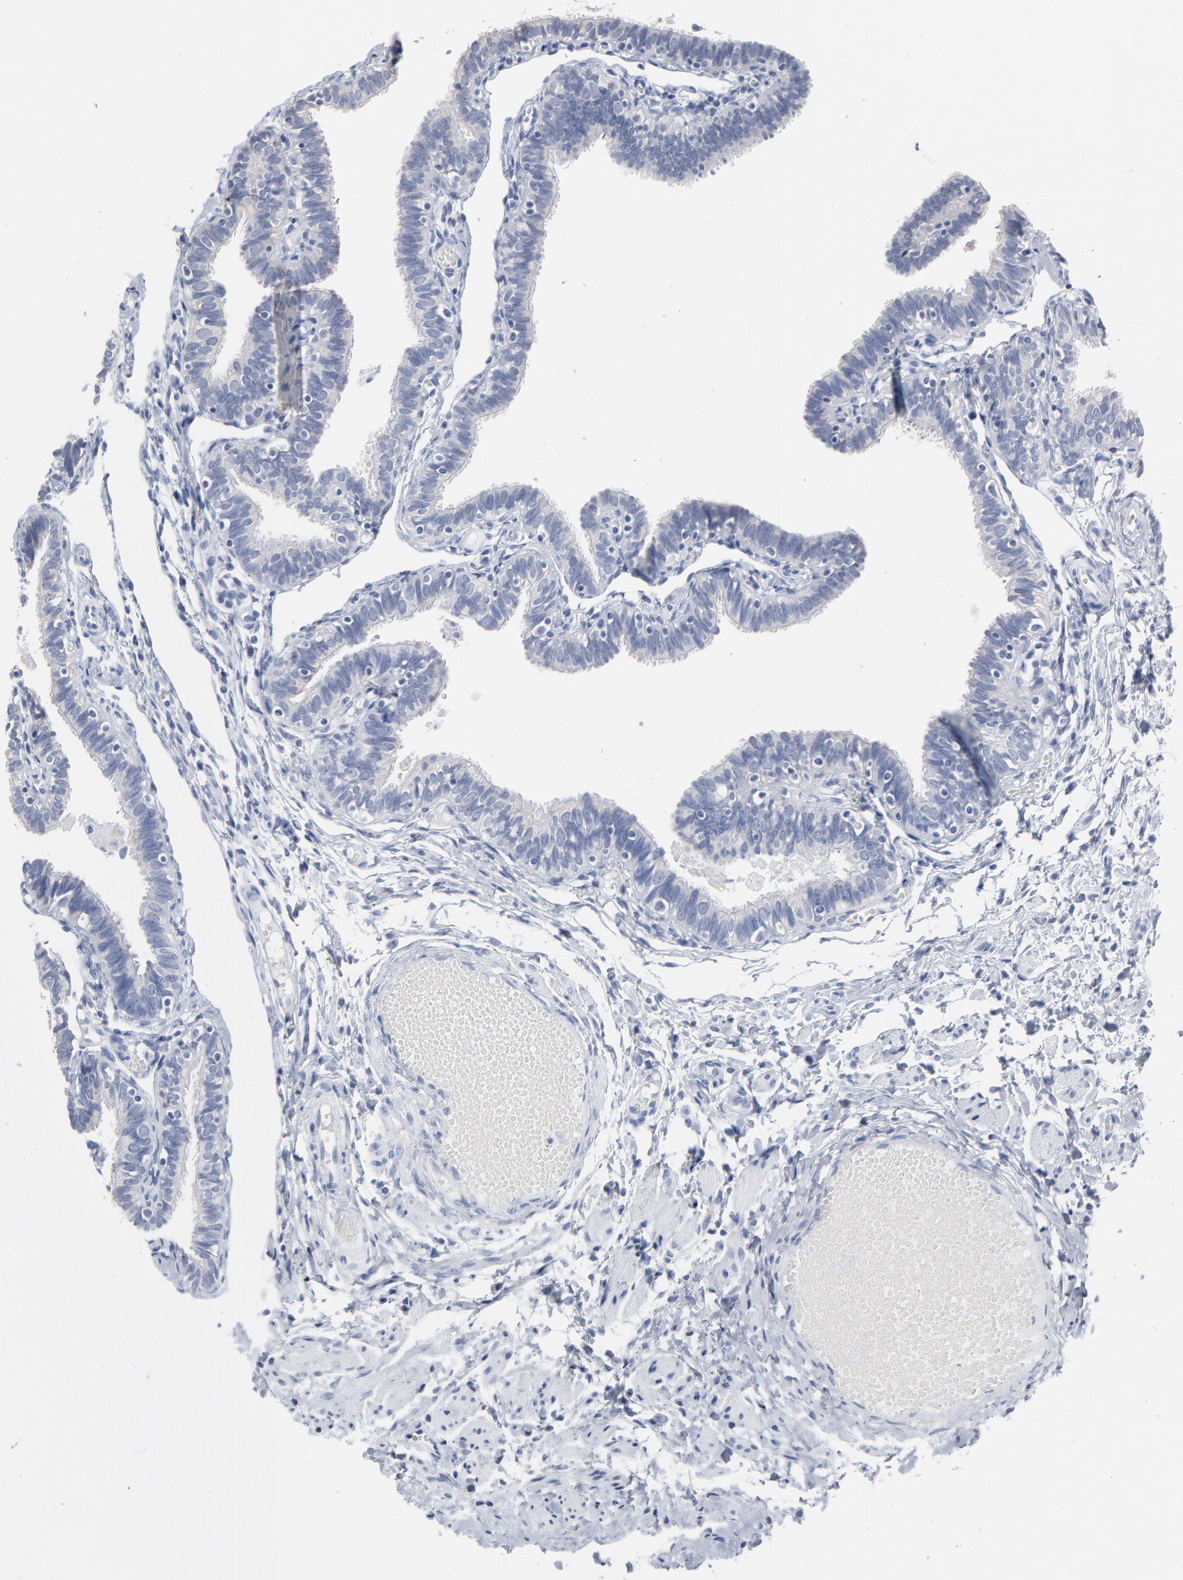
{"staining": {"intensity": "negative", "quantity": "none", "location": "none"}, "tissue": "fallopian tube", "cell_type": "Glandular cells", "image_type": "normal", "snomed": [{"axis": "morphology", "description": "Normal tissue, NOS"}, {"axis": "topography", "description": "Fallopian tube"}], "caption": "Immunohistochemical staining of benign fallopian tube shows no significant positivity in glandular cells.", "gene": "PAGE1", "patient": {"sex": "female", "age": 46}}